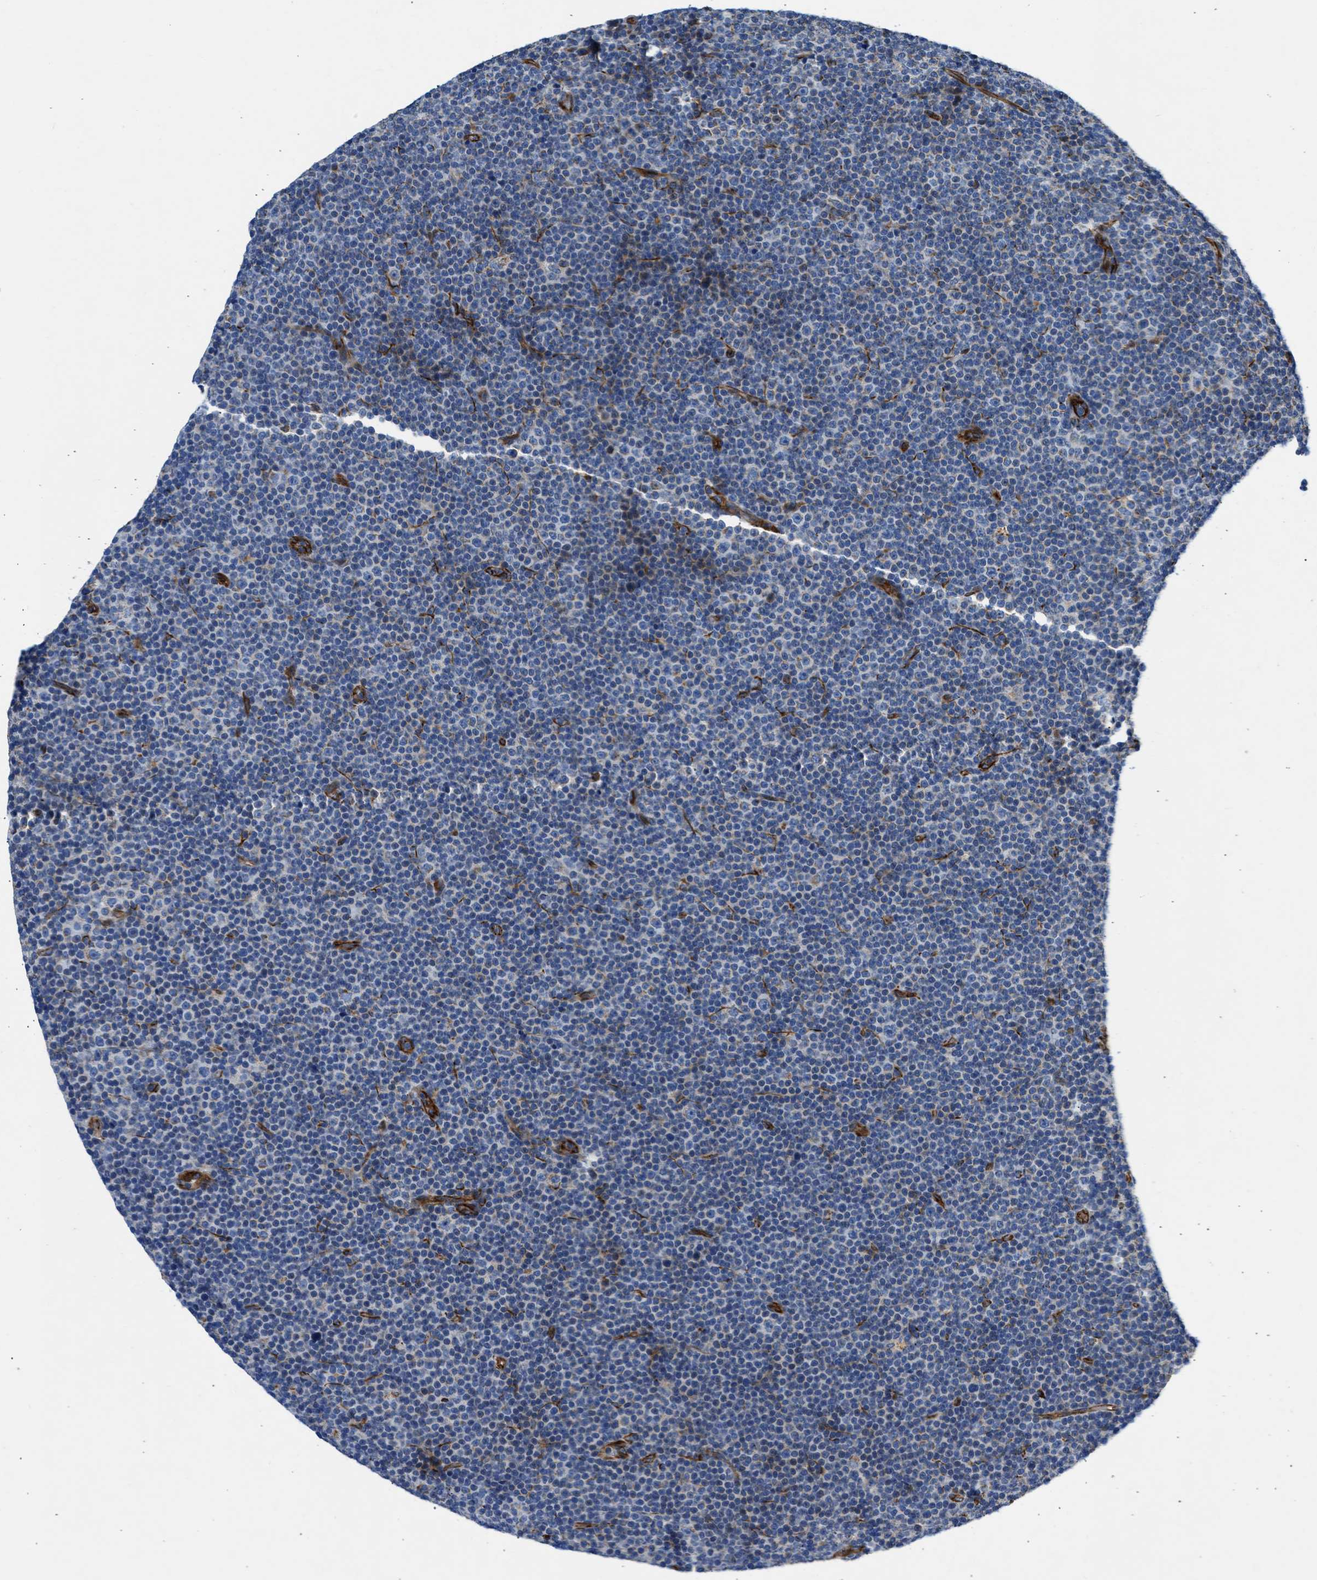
{"staining": {"intensity": "weak", "quantity": "<25%", "location": "cytoplasmic/membranous"}, "tissue": "lymphoma", "cell_type": "Tumor cells", "image_type": "cancer", "snomed": [{"axis": "morphology", "description": "Malignant lymphoma, non-Hodgkin's type, Low grade"}, {"axis": "topography", "description": "Lymph node"}], "caption": "Immunohistochemical staining of human lymphoma reveals no significant staining in tumor cells. Nuclei are stained in blue.", "gene": "ULK4", "patient": {"sex": "female", "age": 67}}